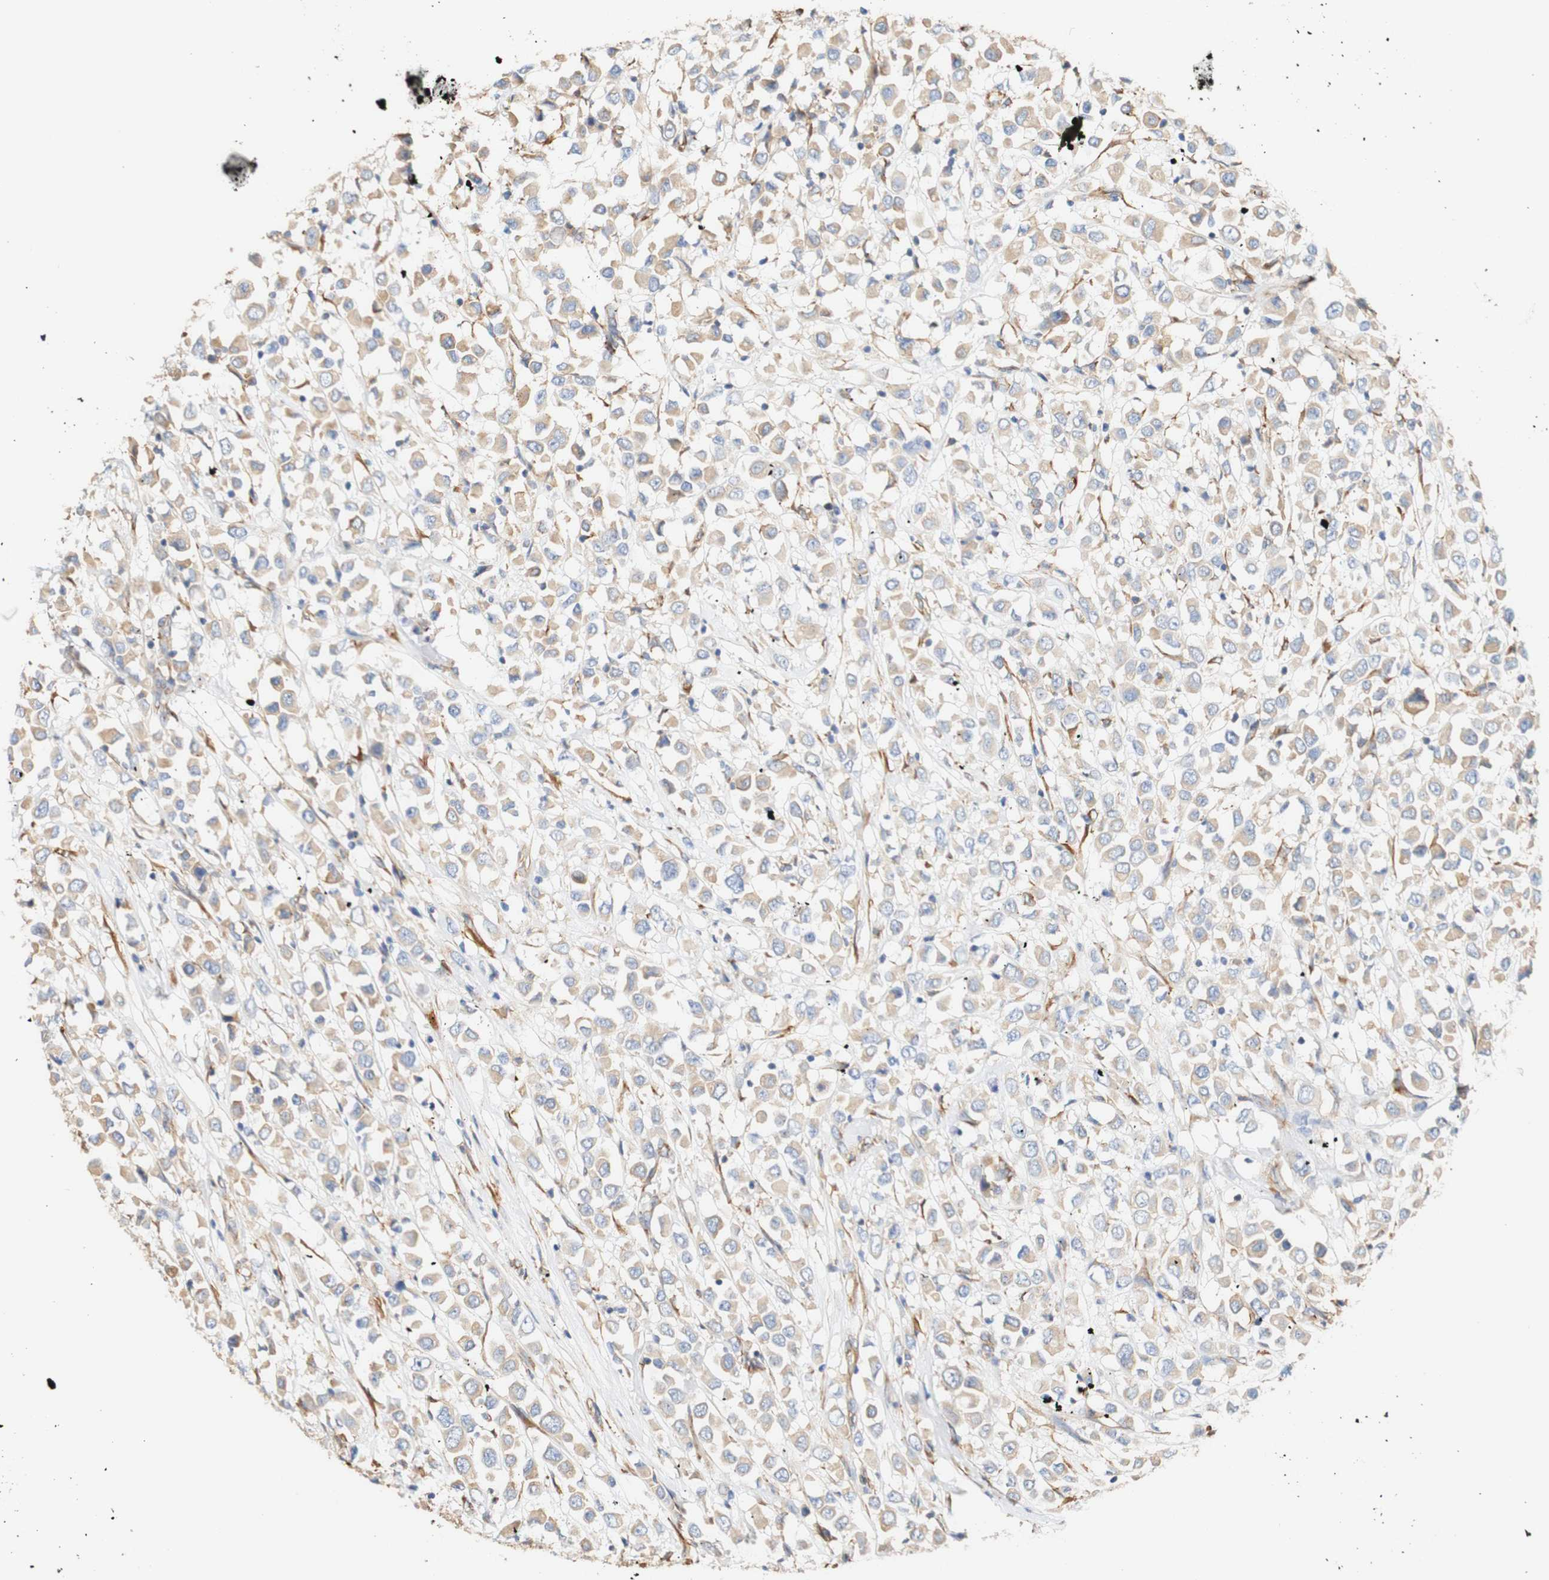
{"staining": {"intensity": "weak", "quantity": ">75%", "location": "cytoplasmic/membranous"}, "tissue": "breast cancer", "cell_type": "Tumor cells", "image_type": "cancer", "snomed": [{"axis": "morphology", "description": "Duct carcinoma"}, {"axis": "topography", "description": "Breast"}], "caption": "High-magnification brightfield microscopy of breast cancer (intraductal carcinoma) stained with DAB (brown) and counterstained with hematoxylin (blue). tumor cells exhibit weak cytoplasmic/membranous staining is present in about>75% of cells. (DAB = brown stain, brightfield microscopy at high magnification).", "gene": "EIF2AK4", "patient": {"sex": "female", "age": 61}}